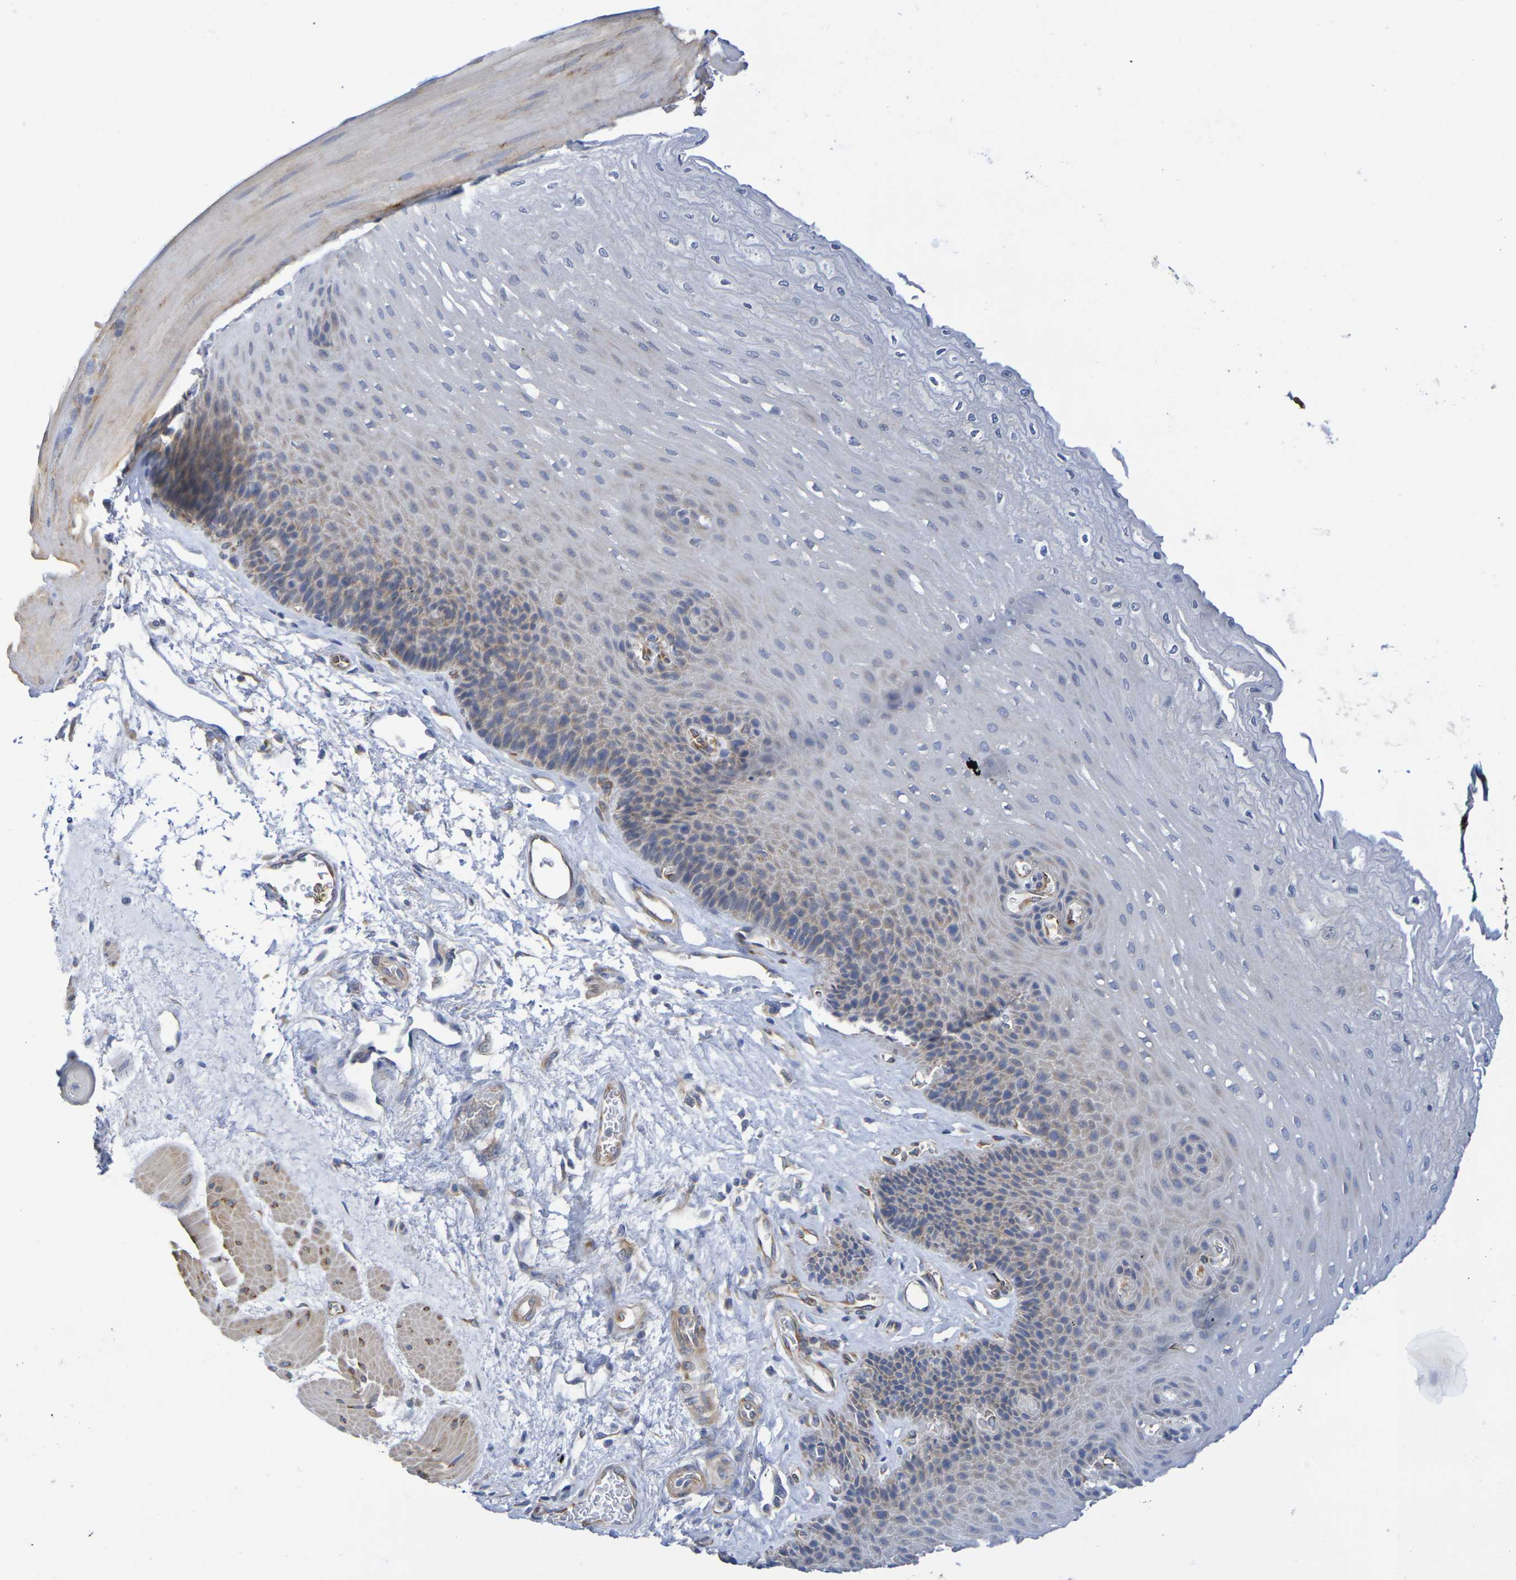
{"staining": {"intensity": "weak", "quantity": "<25%", "location": "cytoplasmic/membranous"}, "tissue": "esophagus", "cell_type": "Squamous epithelial cells", "image_type": "normal", "snomed": [{"axis": "morphology", "description": "Normal tissue, NOS"}, {"axis": "topography", "description": "Esophagus"}], "caption": "The histopathology image demonstrates no significant expression in squamous epithelial cells of esophagus. The staining is performed using DAB brown chromogen with nuclei counter-stained in using hematoxylin.", "gene": "TMCC3", "patient": {"sex": "female", "age": 72}}